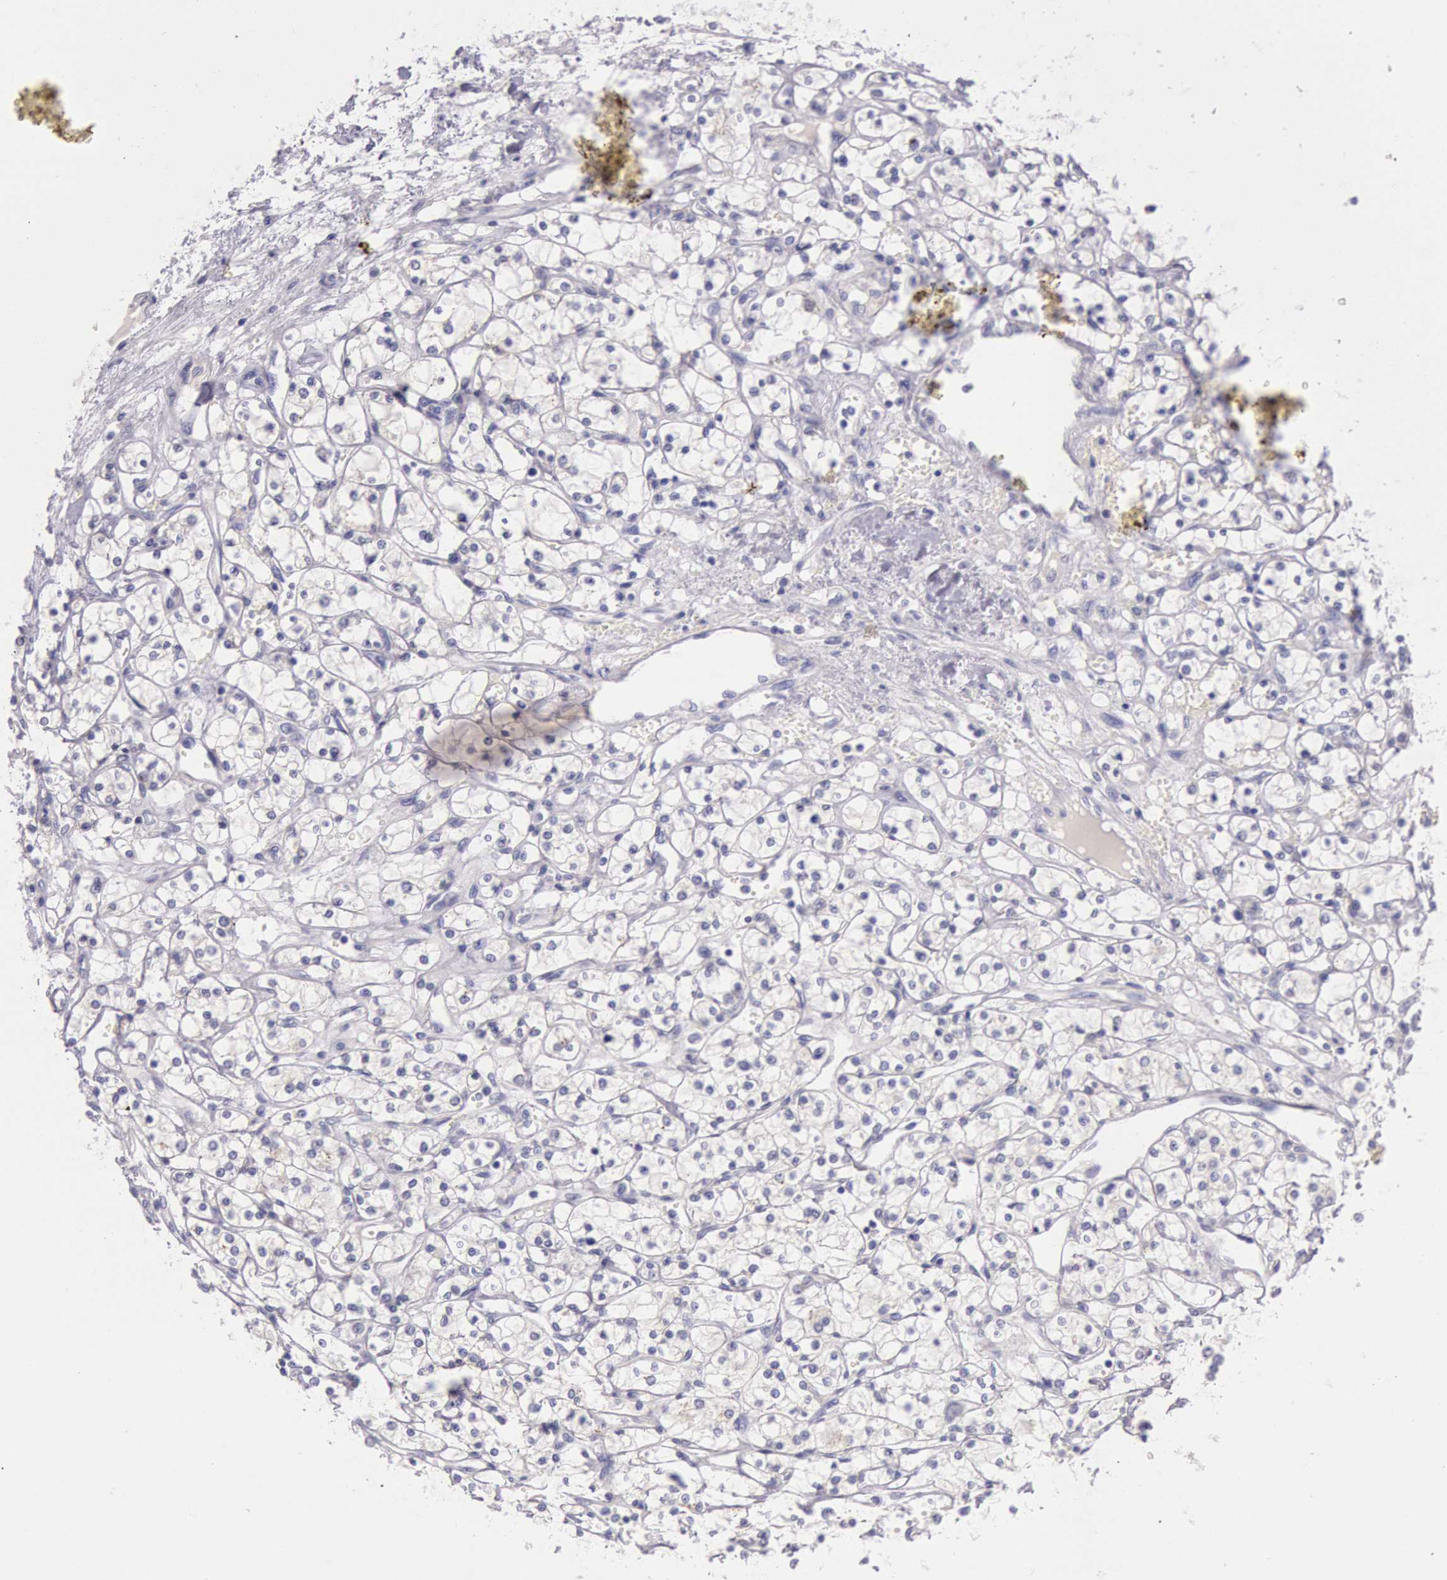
{"staining": {"intensity": "negative", "quantity": "none", "location": "none"}, "tissue": "renal cancer", "cell_type": "Tumor cells", "image_type": "cancer", "snomed": [{"axis": "morphology", "description": "Adenocarcinoma, NOS"}, {"axis": "topography", "description": "Kidney"}], "caption": "There is no significant expression in tumor cells of renal adenocarcinoma. (DAB IHC with hematoxylin counter stain).", "gene": "EGFR", "patient": {"sex": "male", "age": 61}}